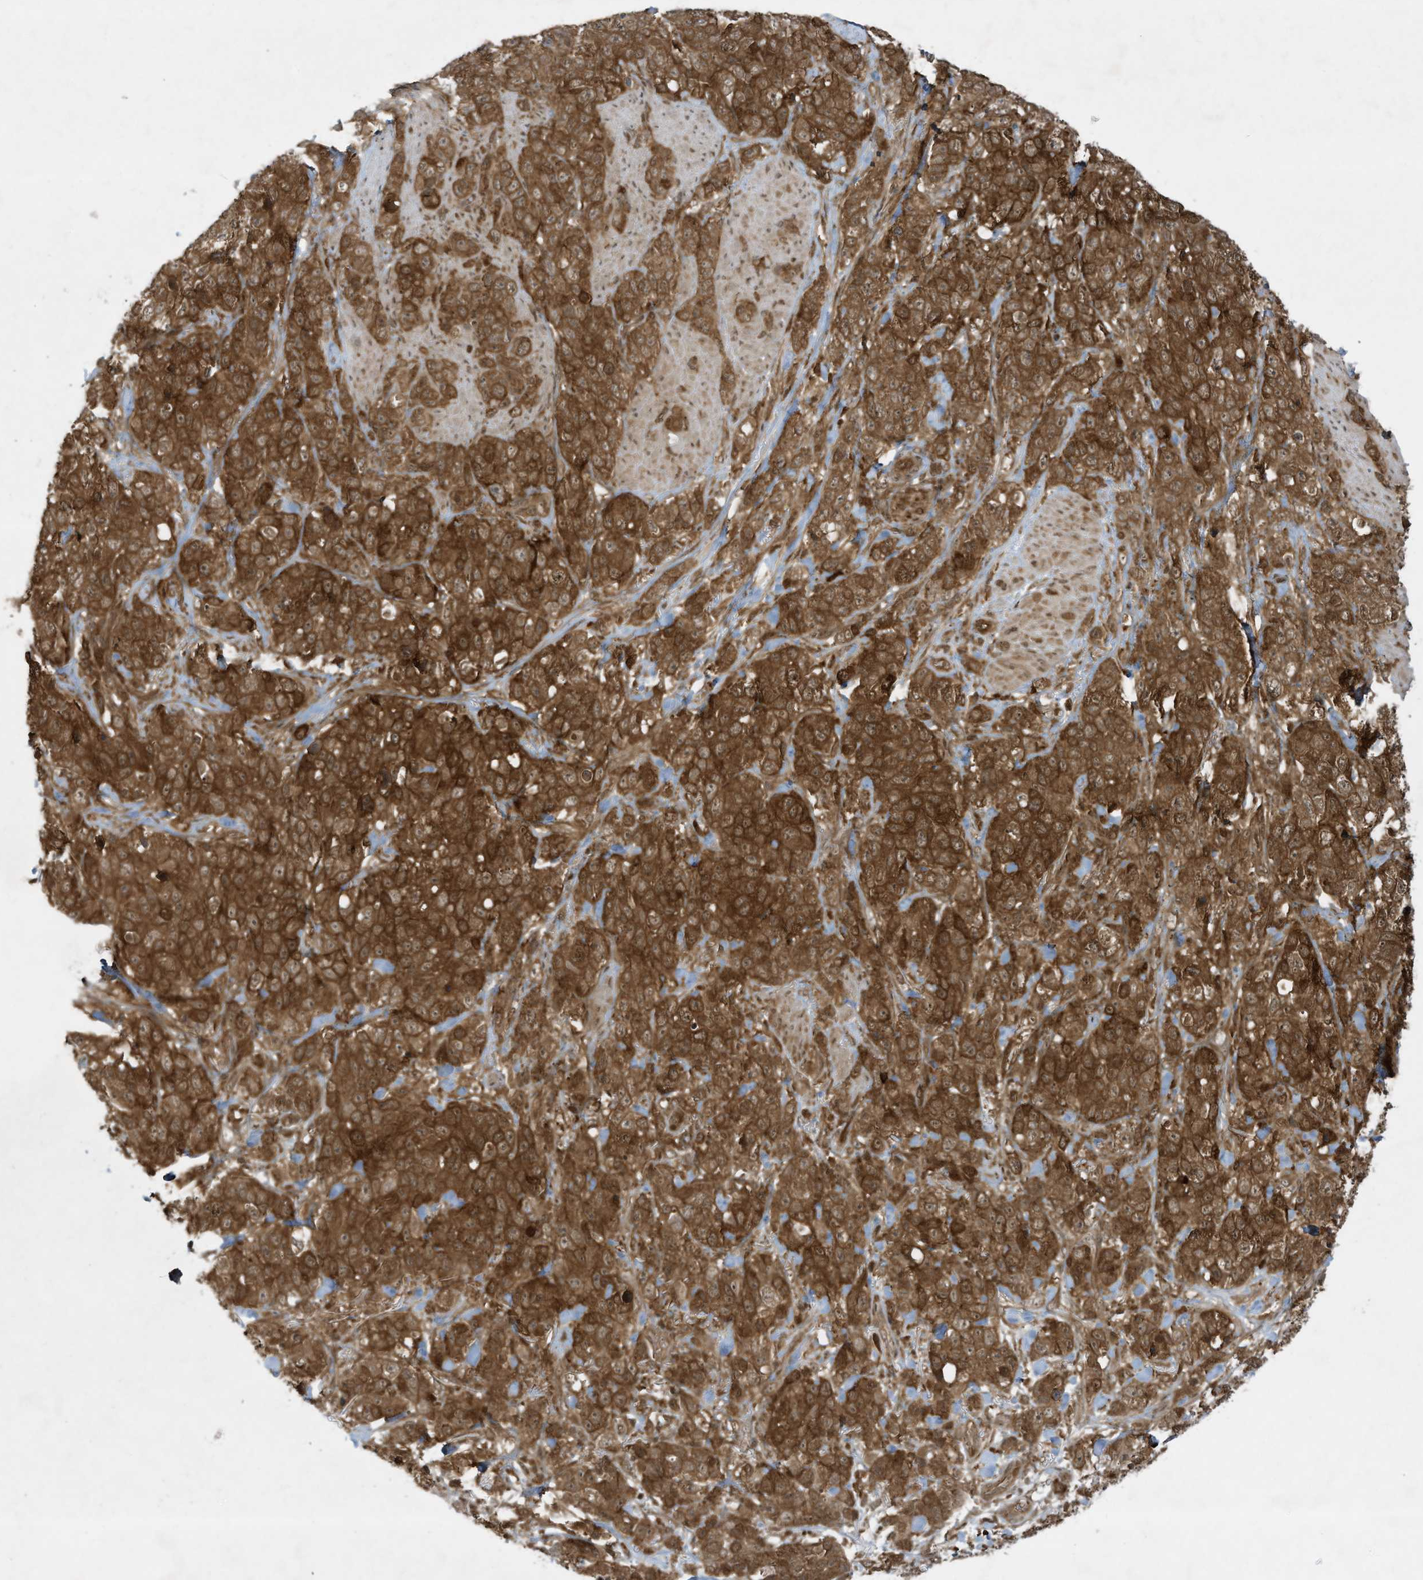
{"staining": {"intensity": "strong", "quantity": ">75%", "location": "cytoplasmic/membranous"}, "tissue": "stomach cancer", "cell_type": "Tumor cells", "image_type": "cancer", "snomed": [{"axis": "morphology", "description": "Adenocarcinoma, NOS"}, {"axis": "topography", "description": "Stomach"}], "caption": "Human stomach cancer (adenocarcinoma) stained with a brown dye shows strong cytoplasmic/membranous positive positivity in approximately >75% of tumor cells.", "gene": "CERT1", "patient": {"sex": "male", "age": 48}}